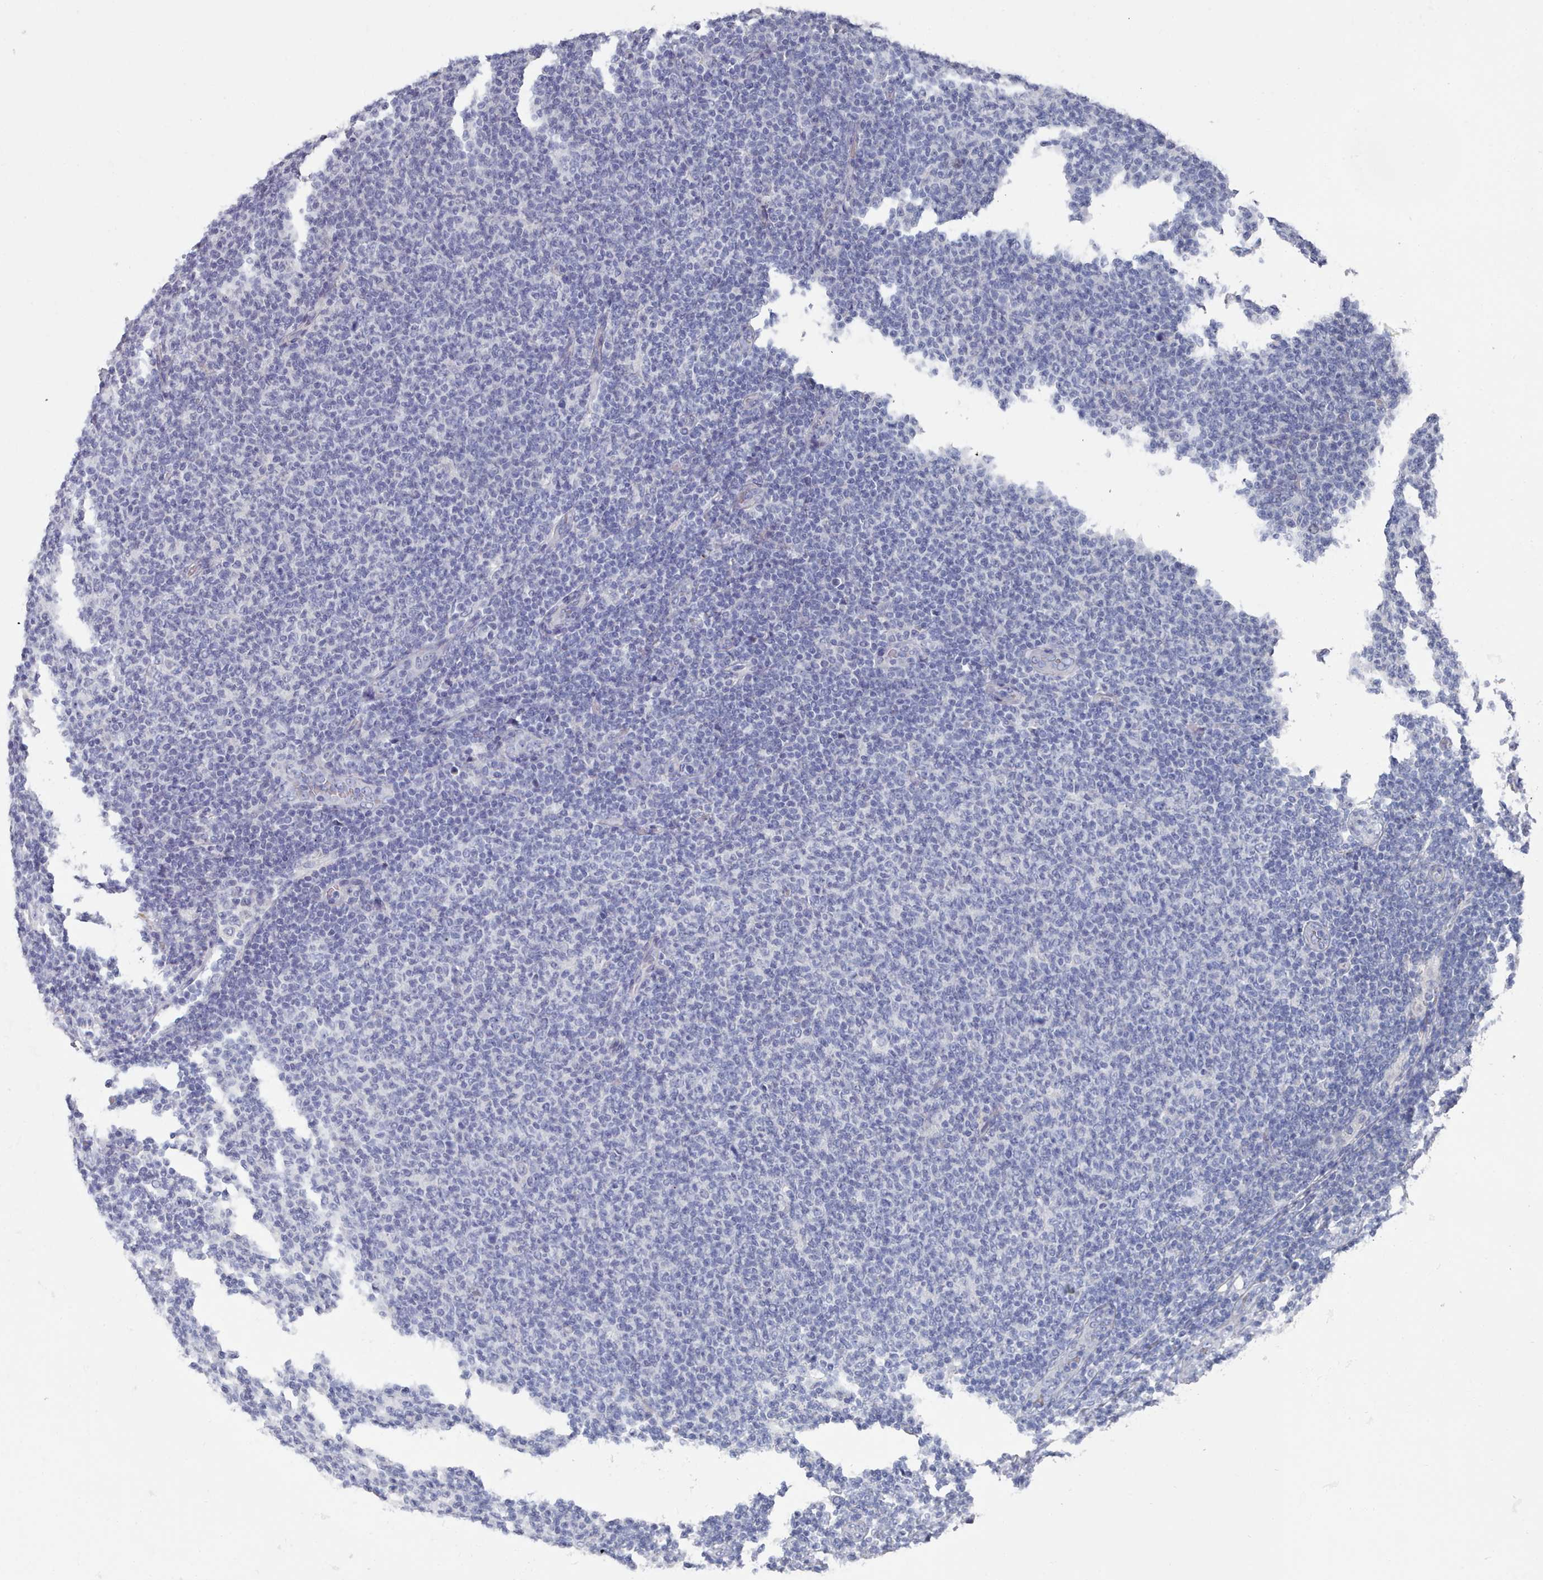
{"staining": {"intensity": "negative", "quantity": "none", "location": "none"}, "tissue": "lymphoma", "cell_type": "Tumor cells", "image_type": "cancer", "snomed": [{"axis": "morphology", "description": "Malignant lymphoma, non-Hodgkin's type, Low grade"}, {"axis": "topography", "description": "Lymph node"}], "caption": "A high-resolution image shows immunohistochemistry staining of malignant lymphoma, non-Hodgkin's type (low-grade), which exhibits no significant staining in tumor cells.", "gene": "ACAD11", "patient": {"sex": "male", "age": 66}}